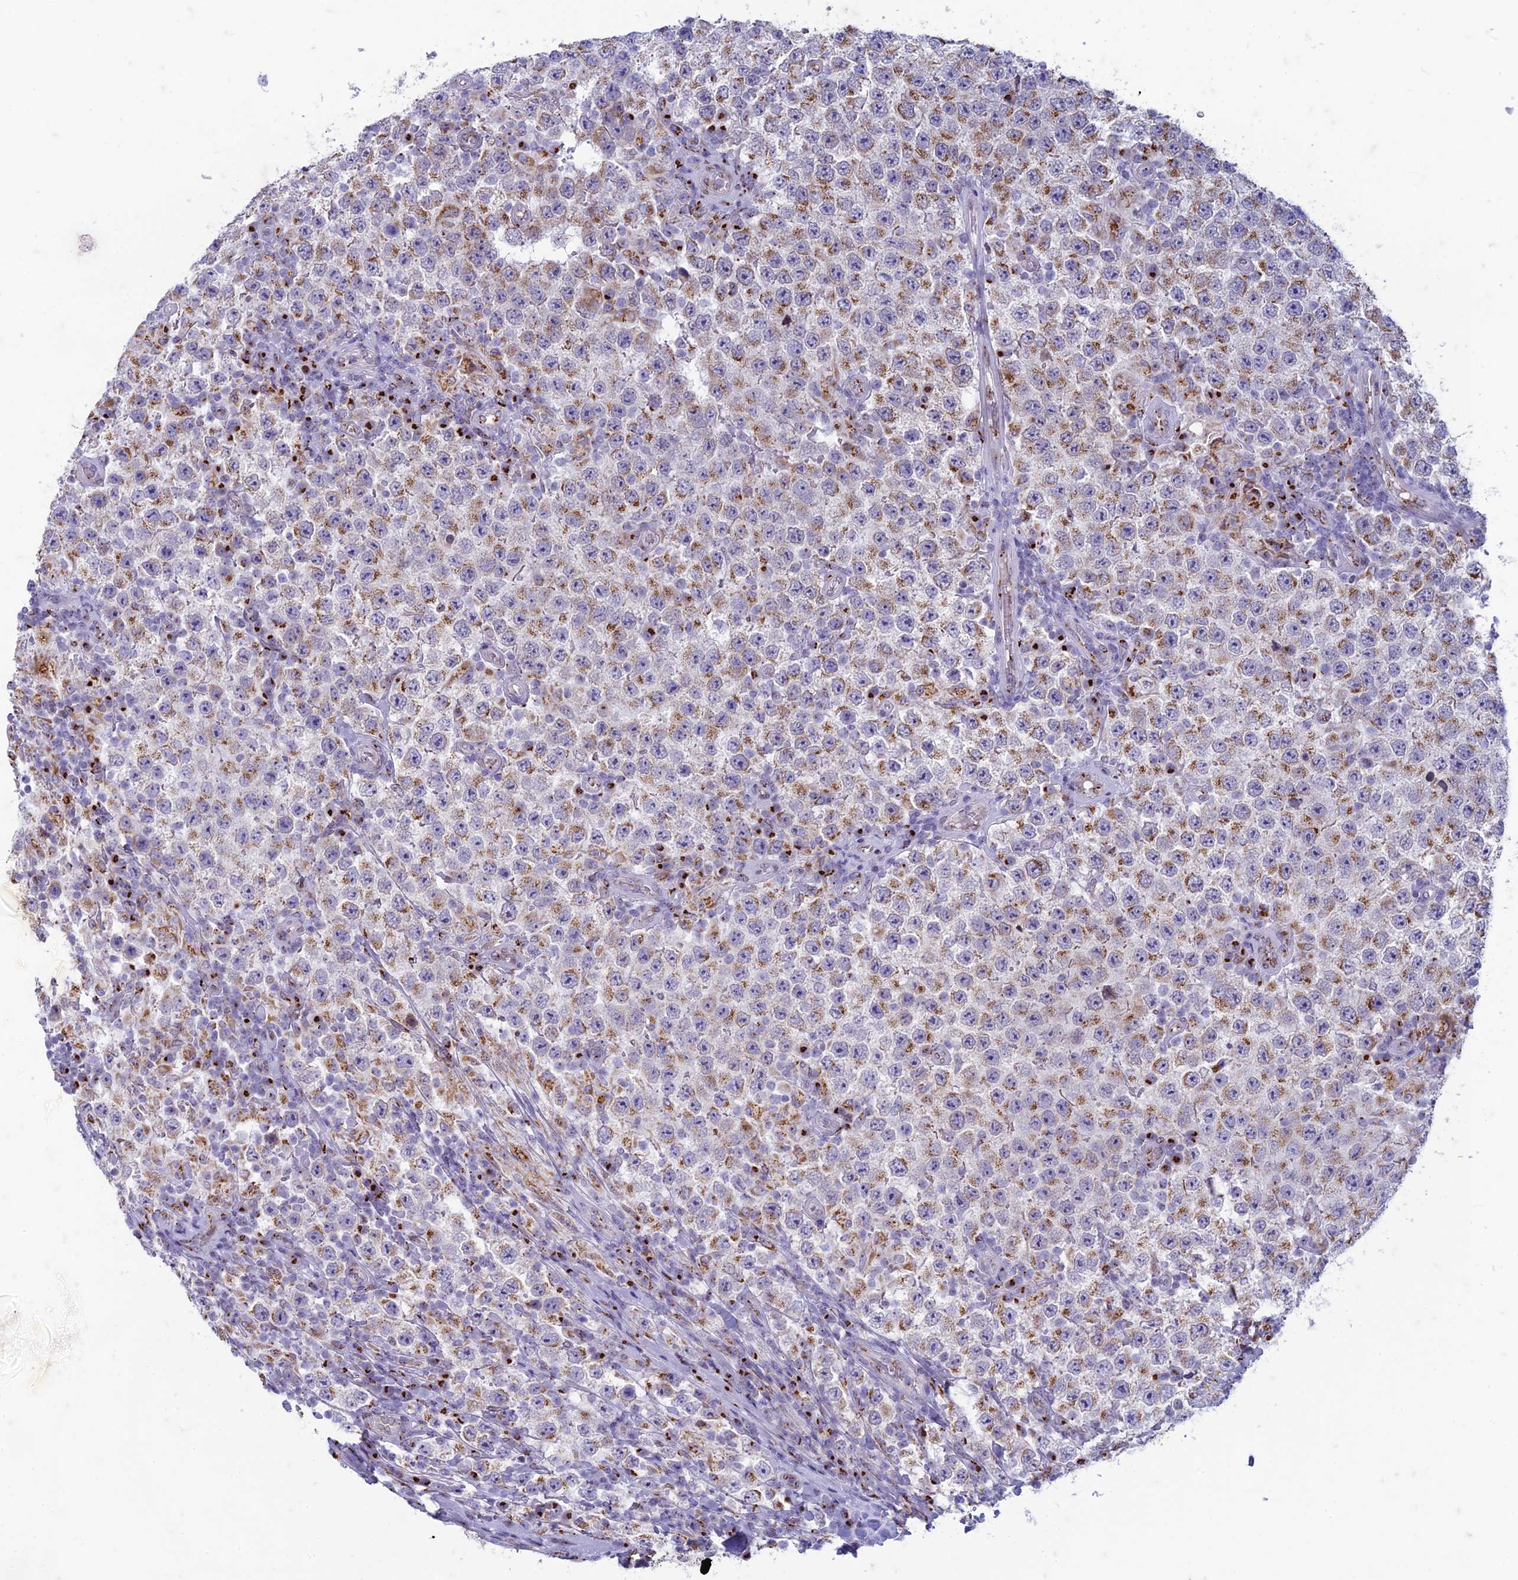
{"staining": {"intensity": "moderate", "quantity": ">75%", "location": "cytoplasmic/membranous"}, "tissue": "testis cancer", "cell_type": "Tumor cells", "image_type": "cancer", "snomed": [{"axis": "morphology", "description": "Normal tissue, NOS"}, {"axis": "morphology", "description": "Urothelial carcinoma, High grade"}, {"axis": "morphology", "description": "Seminoma, NOS"}, {"axis": "morphology", "description": "Carcinoma, Embryonal, NOS"}, {"axis": "topography", "description": "Urinary bladder"}, {"axis": "topography", "description": "Testis"}], "caption": "Testis cancer stained with a protein marker displays moderate staining in tumor cells.", "gene": "FAM3C", "patient": {"sex": "male", "age": 41}}